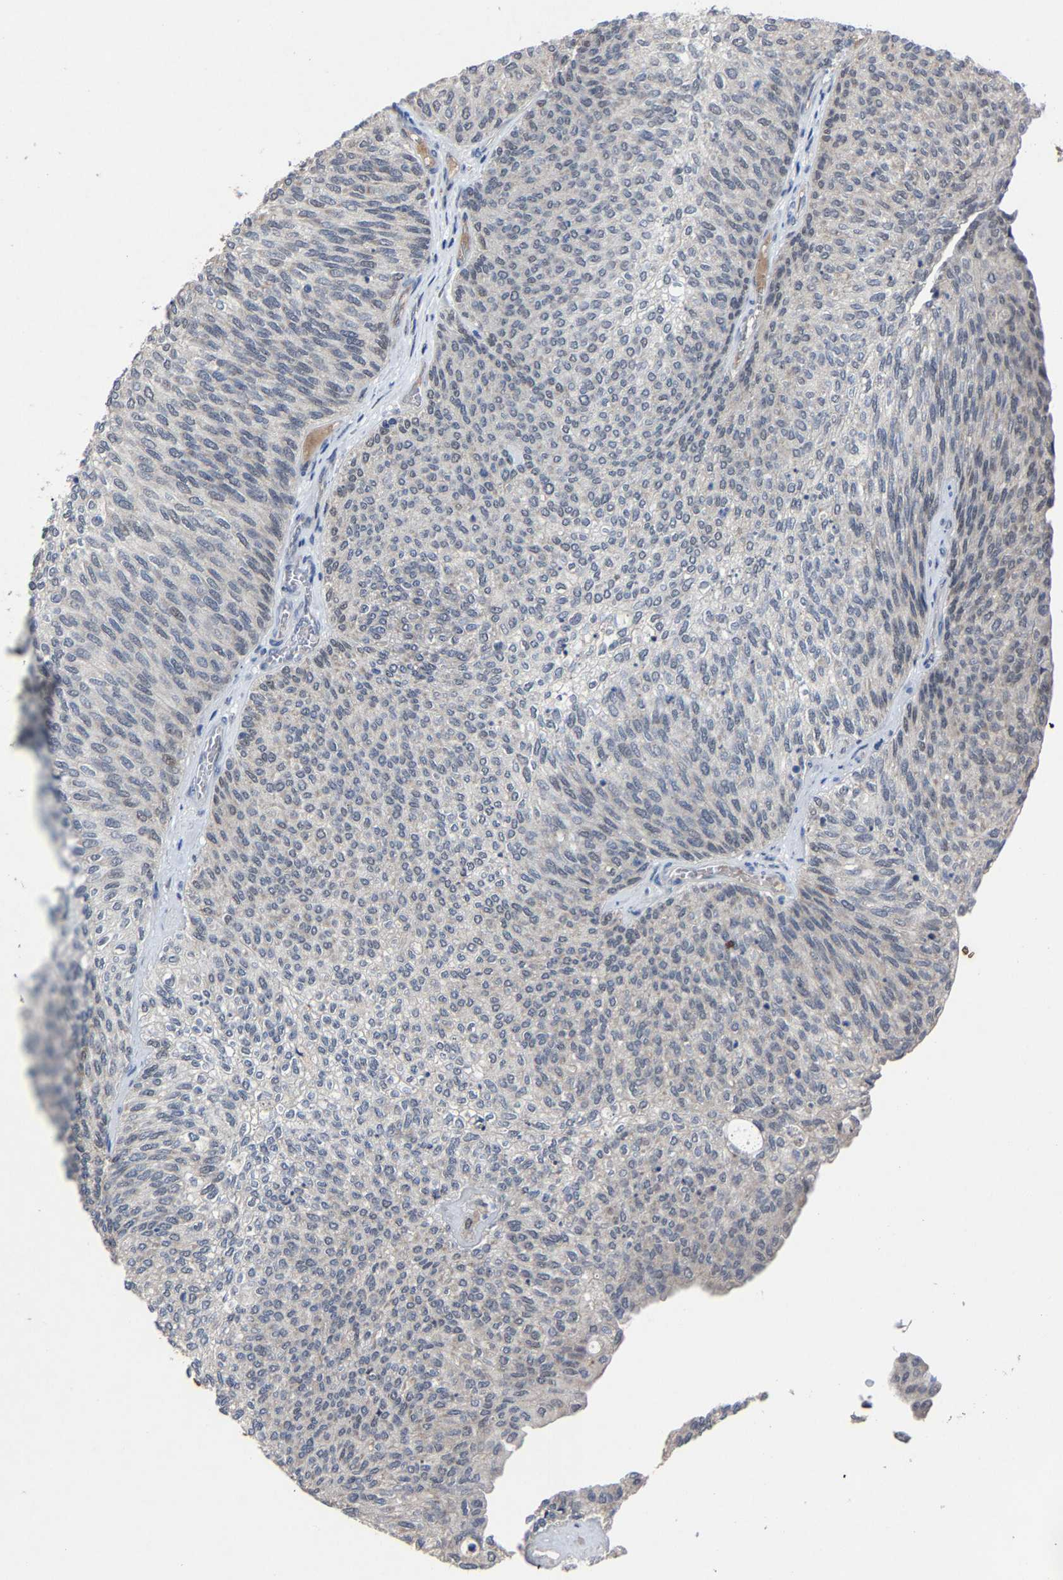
{"staining": {"intensity": "negative", "quantity": "none", "location": "none"}, "tissue": "urothelial cancer", "cell_type": "Tumor cells", "image_type": "cancer", "snomed": [{"axis": "morphology", "description": "Urothelial carcinoma, Low grade"}, {"axis": "topography", "description": "Urinary bladder"}], "caption": "There is no significant positivity in tumor cells of low-grade urothelial carcinoma.", "gene": "LSM8", "patient": {"sex": "female", "age": 79}}